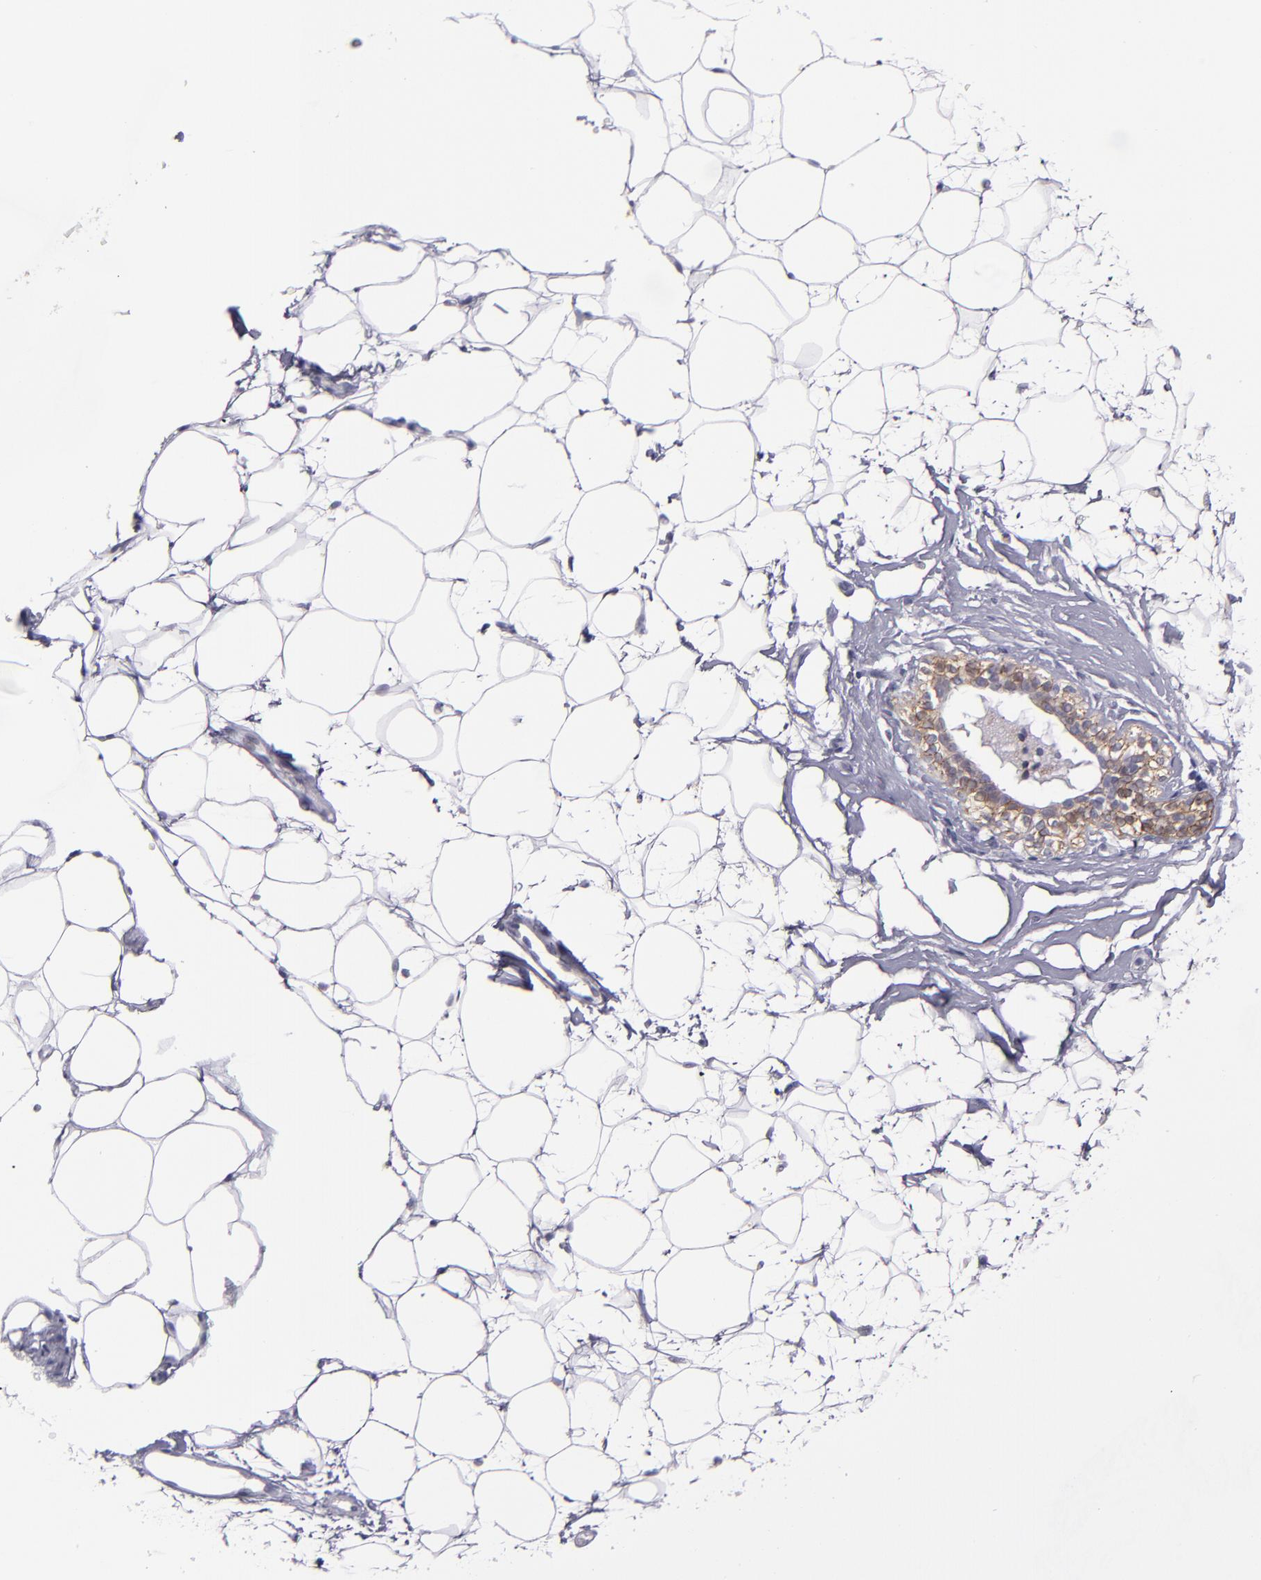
{"staining": {"intensity": "negative", "quantity": "none", "location": "none"}, "tissue": "adipose tissue", "cell_type": "Adipocytes", "image_type": "normal", "snomed": [{"axis": "morphology", "description": "Normal tissue, NOS"}, {"axis": "topography", "description": "Breast"}], "caption": "A micrograph of human adipose tissue is negative for staining in adipocytes. (DAB immunohistochemistry with hematoxylin counter stain).", "gene": "CDH3", "patient": {"sex": "female", "age": 22}}